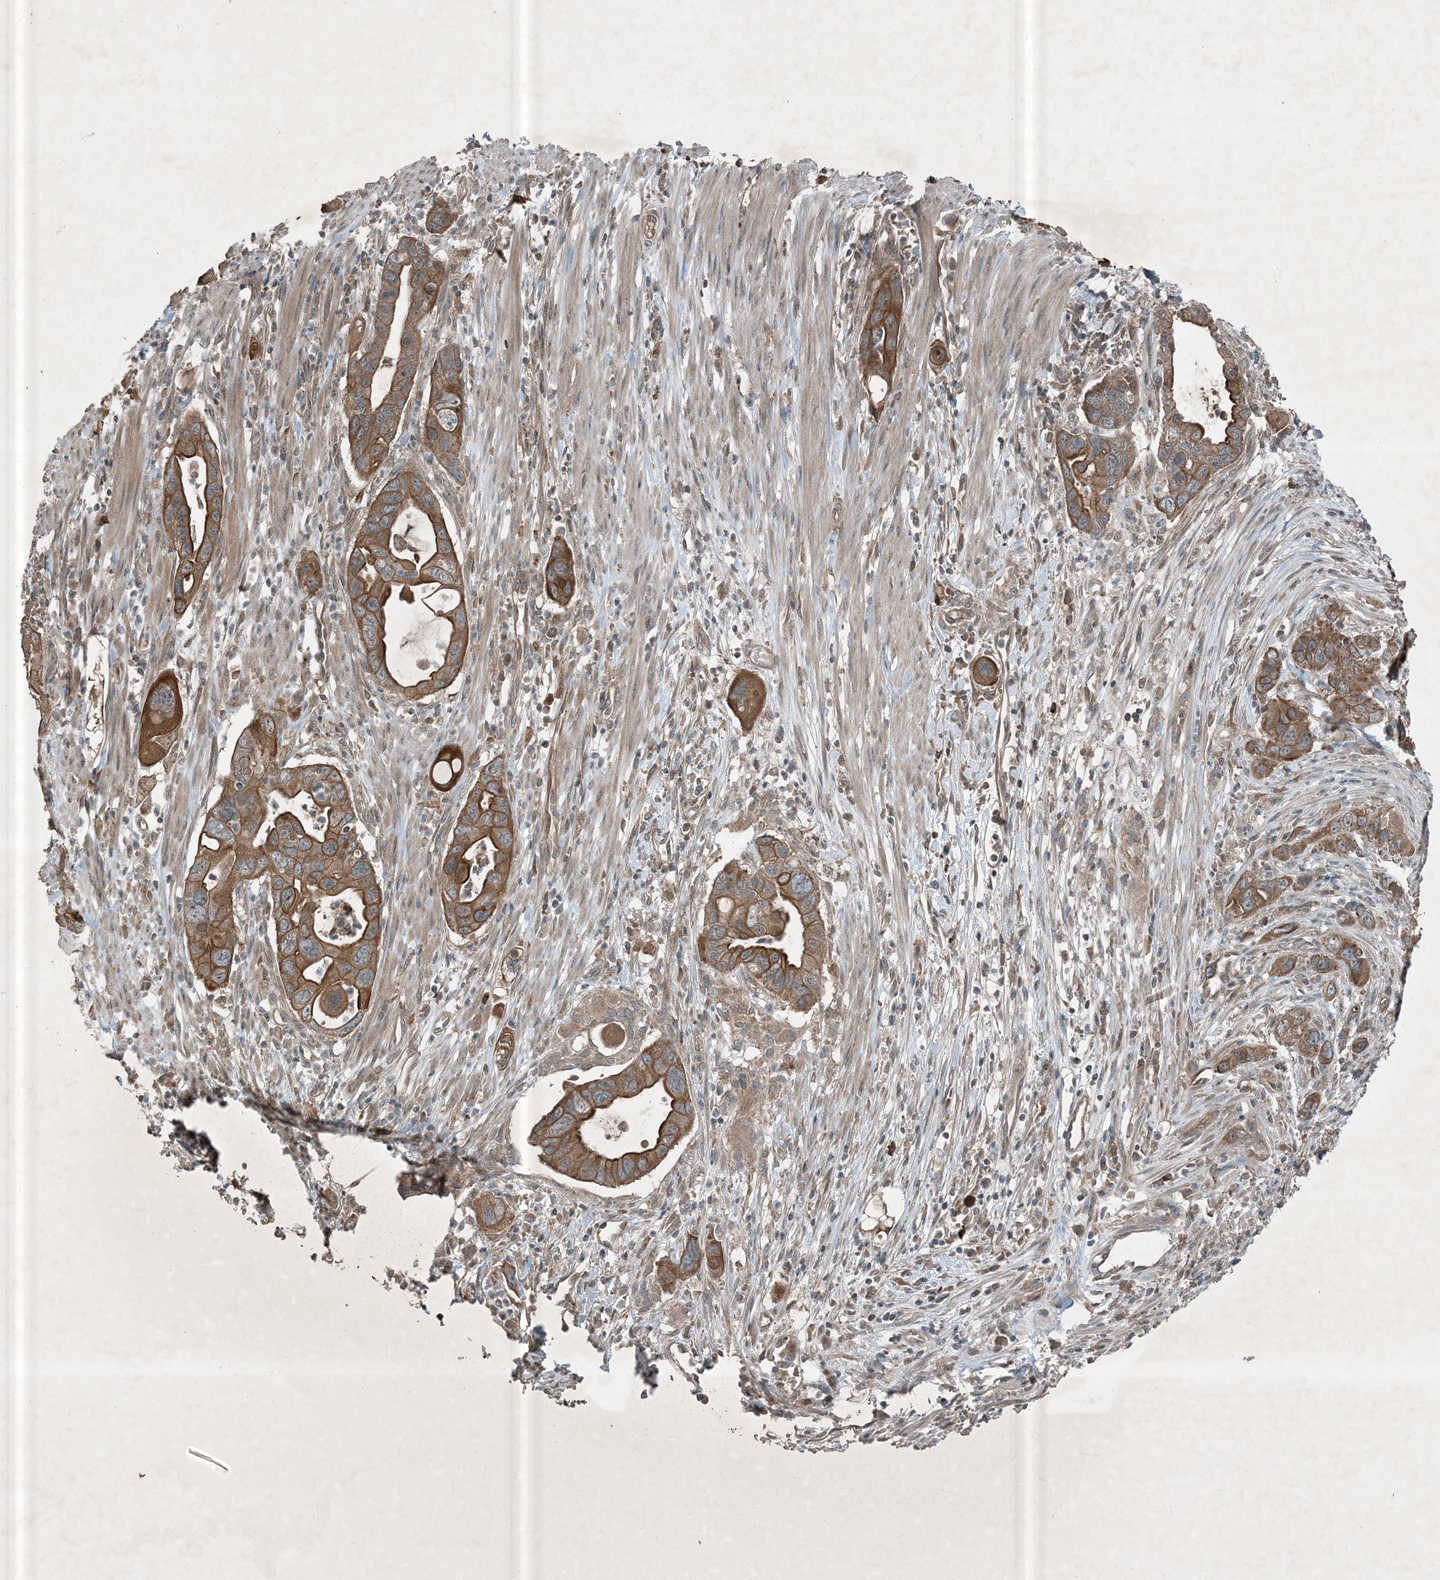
{"staining": {"intensity": "moderate", "quantity": ">75%", "location": "cytoplasmic/membranous"}, "tissue": "pancreatic cancer", "cell_type": "Tumor cells", "image_type": "cancer", "snomed": [{"axis": "morphology", "description": "Adenocarcinoma, NOS"}, {"axis": "topography", "description": "Pancreas"}], "caption": "DAB (3,3'-diaminobenzidine) immunohistochemical staining of human pancreatic cancer (adenocarcinoma) displays moderate cytoplasmic/membranous protein staining in about >75% of tumor cells.", "gene": "MDN1", "patient": {"sex": "female", "age": 71}}